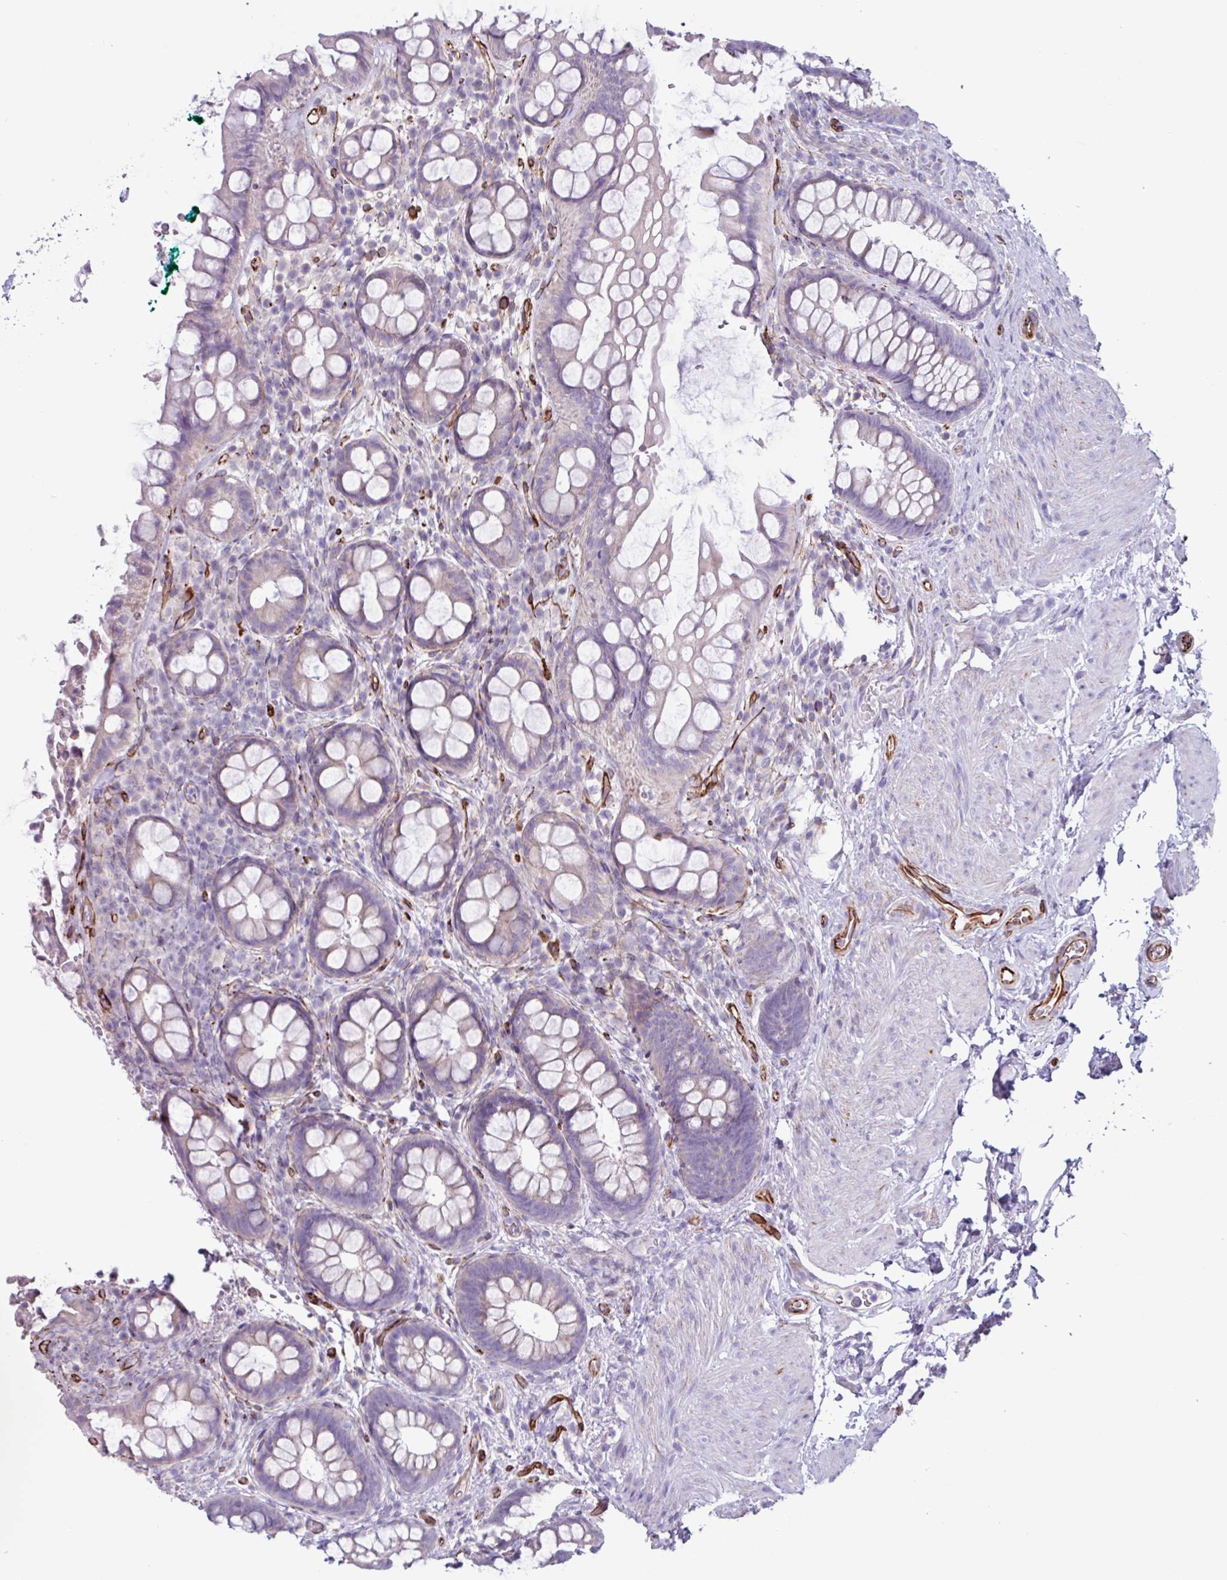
{"staining": {"intensity": "negative", "quantity": "none", "location": "none"}, "tissue": "rectum", "cell_type": "Glandular cells", "image_type": "normal", "snomed": [{"axis": "morphology", "description": "Normal tissue, NOS"}, {"axis": "topography", "description": "Rectum"}, {"axis": "topography", "description": "Peripheral nerve tissue"}], "caption": "The immunohistochemistry (IHC) micrograph has no significant staining in glandular cells of rectum. (Brightfield microscopy of DAB IHC at high magnification).", "gene": "BTD", "patient": {"sex": "female", "age": 69}}